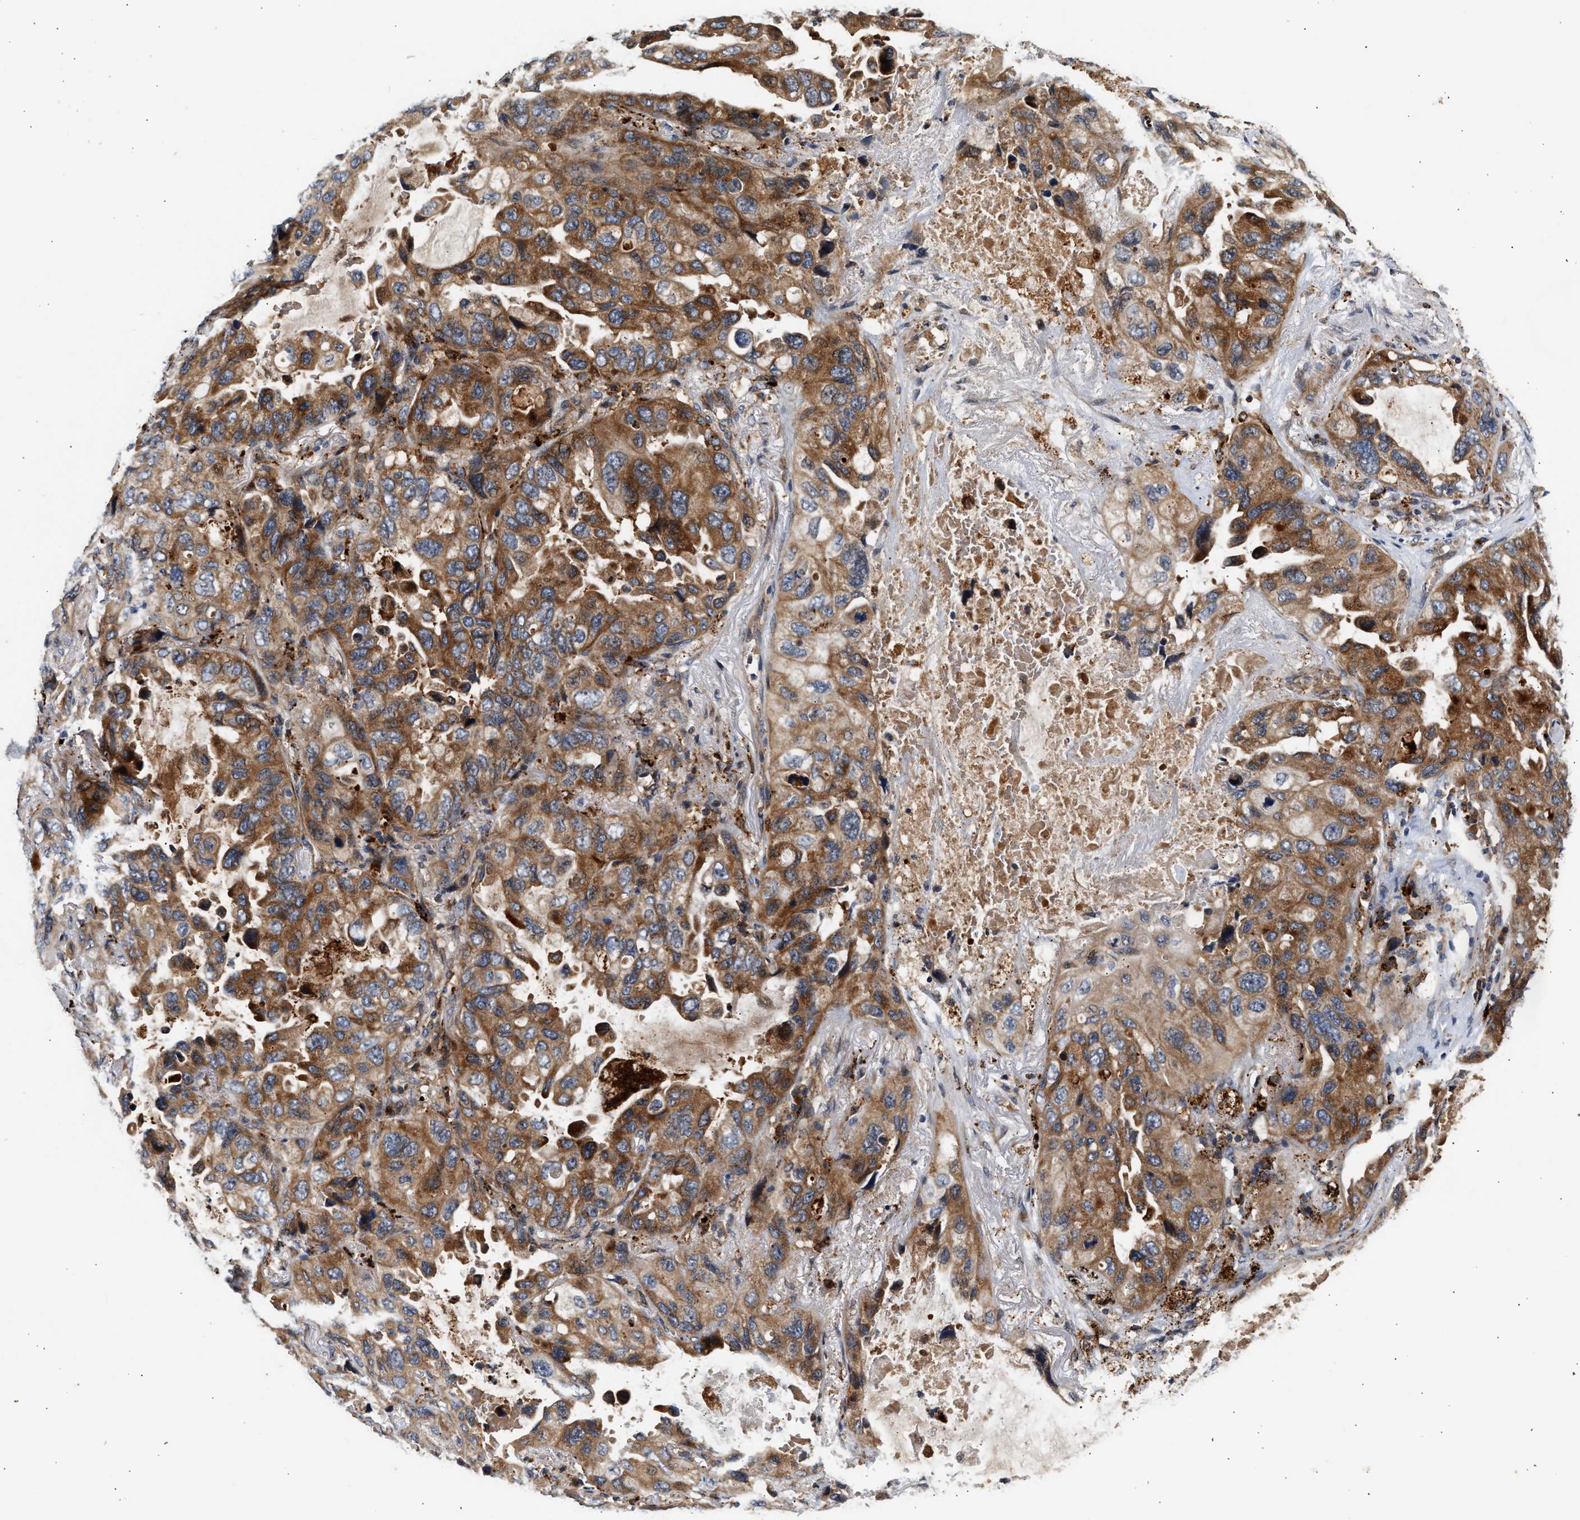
{"staining": {"intensity": "moderate", "quantity": ">75%", "location": "cytoplasmic/membranous"}, "tissue": "lung cancer", "cell_type": "Tumor cells", "image_type": "cancer", "snomed": [{"axis": "morphology", "description": "Squamous cell carcinoma, NOS"}, {"axis": "topography", "description": "Lung"}], "caption": "Tumor cells exhibit medium levels of moderate cytoplasmic/membranous staining in about >75% of cells in human lung squamous cell carcinoma.", "gene": "PLD3", "patient": {"sex": "female", "age": 73}}